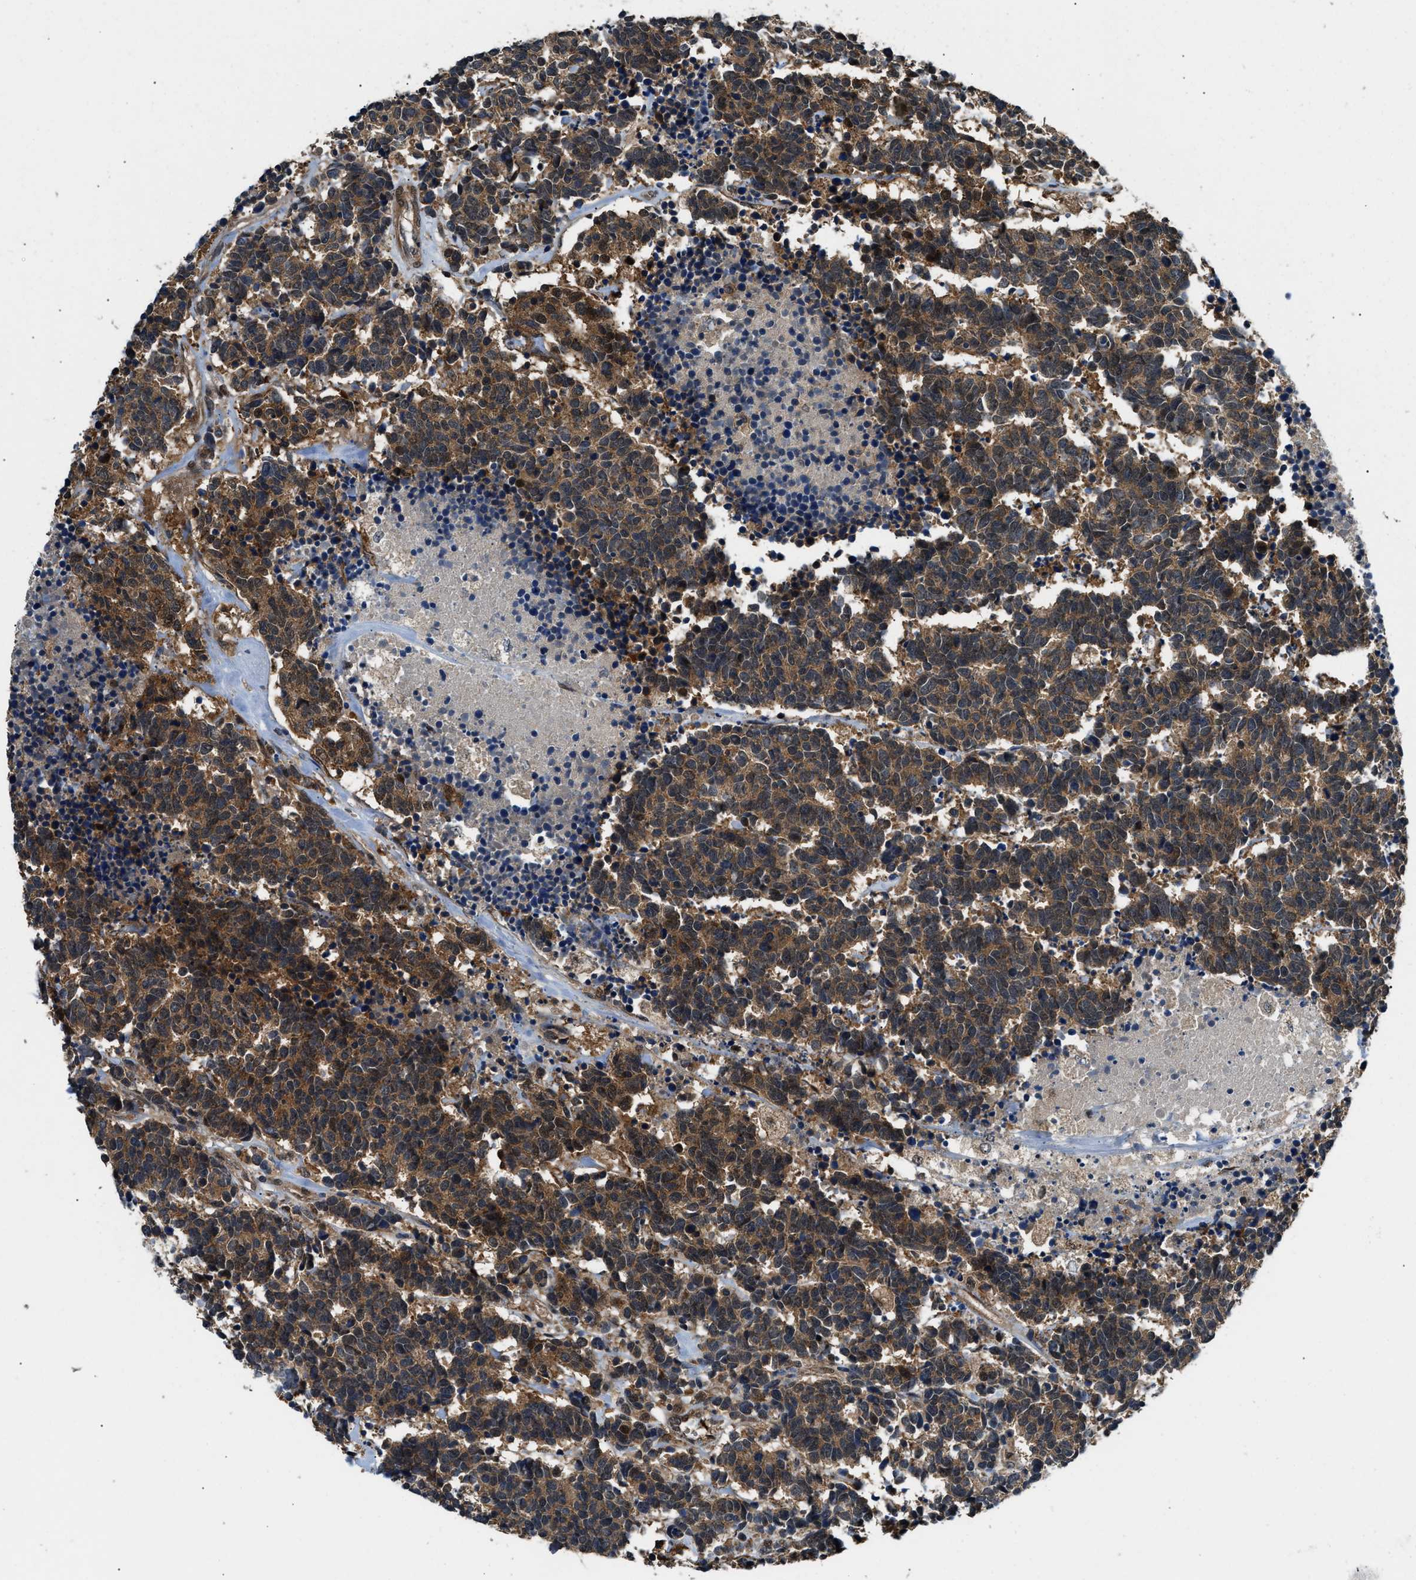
{"staining": {"intensity": "moderate", "quantity": ">75%", "location": "cytoplasmic/membranous"}, "tissue": "carcinoid", "cell_type": "Tumor cells", "image_type": "cancer", "snomed": [{"axis": "morphology", "description": "Carcinoma, NOS"}, {"axis": "morphology", "description": "Carcinoid, malignant, NOS"}, {"axis": "topography", "description": "Urinary bladder"}], "caption": "Protein analysis of carcinoma tissue shows moderate cytoplasmic/membranous expression in approximately >75% of tumor cells.", "gene": "PPA1", "patient": {"sex": "male", "age": 57}}